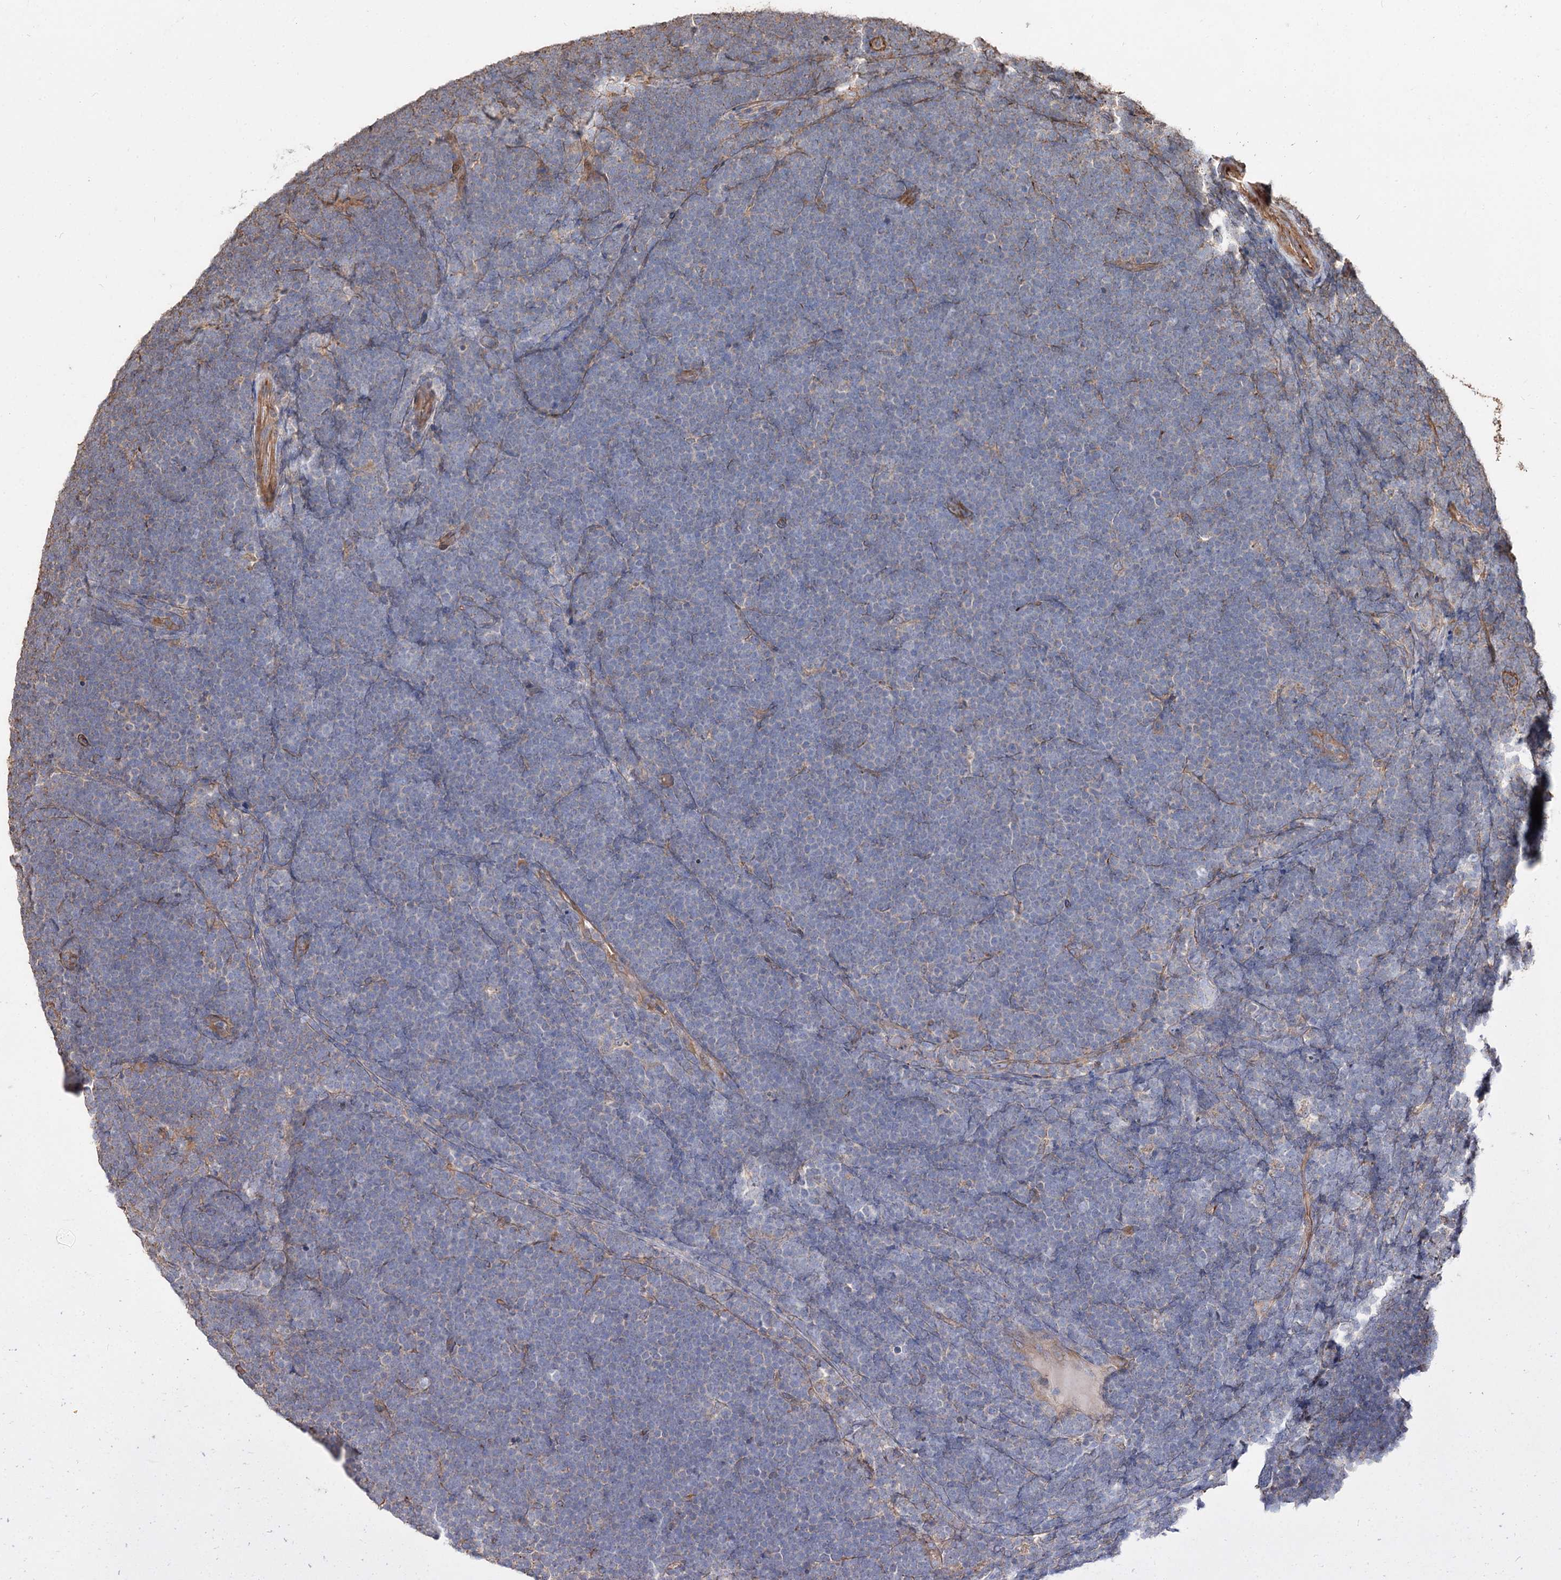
{"staining": {"intensity": "negative", "quantity": "none", "location": "none"}, "tissue": "lymphoma", "cell_type": "Tumor cells", "image_type": "cancer", "snomed": [{"axis": "morphology", "description": "Malignant lymphoma, non-Hodgkin's type, High grade"}, {"axis": "topography", "description": "Lymph node"}], "caption": "The image exhibits no significant positivity in tumor cells of lymphoma. (IHC, brightfield microscopy, high magnification).", "gene": "SPART", "patient": {"sex": "male", "age": 13}}